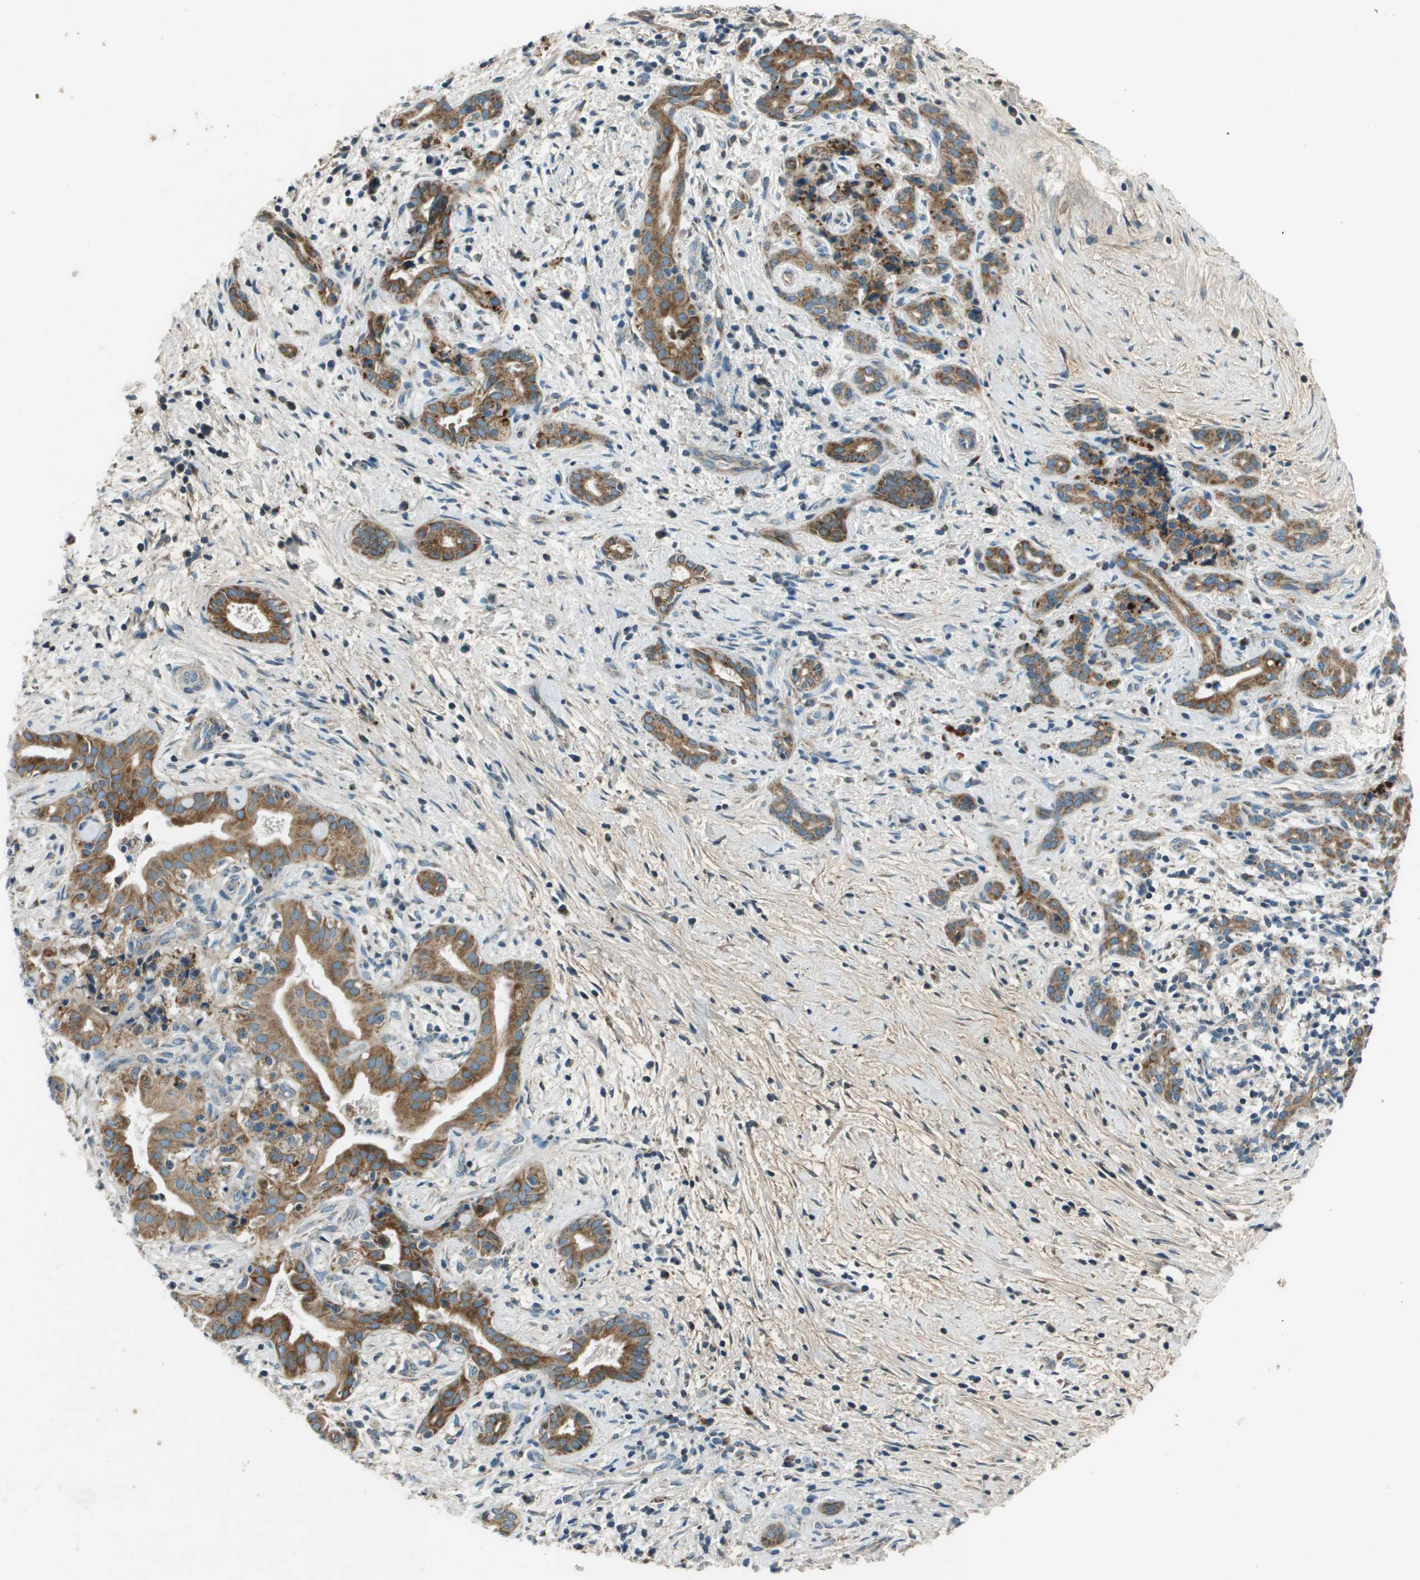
{"staining": {"intensity": "moderate", "quantity": ">75%", "location": "cytoplasmic/membranous"}, "tissue": "pancreatic cancer", "cell_type": "Tumor cells", "image_type": "cancer", "snomed": [{"axis": "morphology", "description": "Adenocarcinoma, NOS"}, {"axis": "topography", "description": "Pancreas"}], "caption": "Immunohistochemistry (IHC) staining of pancreatic cancer, which displays medium levels of moderate cytoplasmic/membranous staining in about >75% of tumor cells indicating moderate cytoplasmic/membranous protein expression. The staining was performed using DAB (brown) for protein detection and nuclei were counterstained in hematoxylin (blue).", "gene": "MIGA1", "patient": {"sex": "female", "age": 70}}